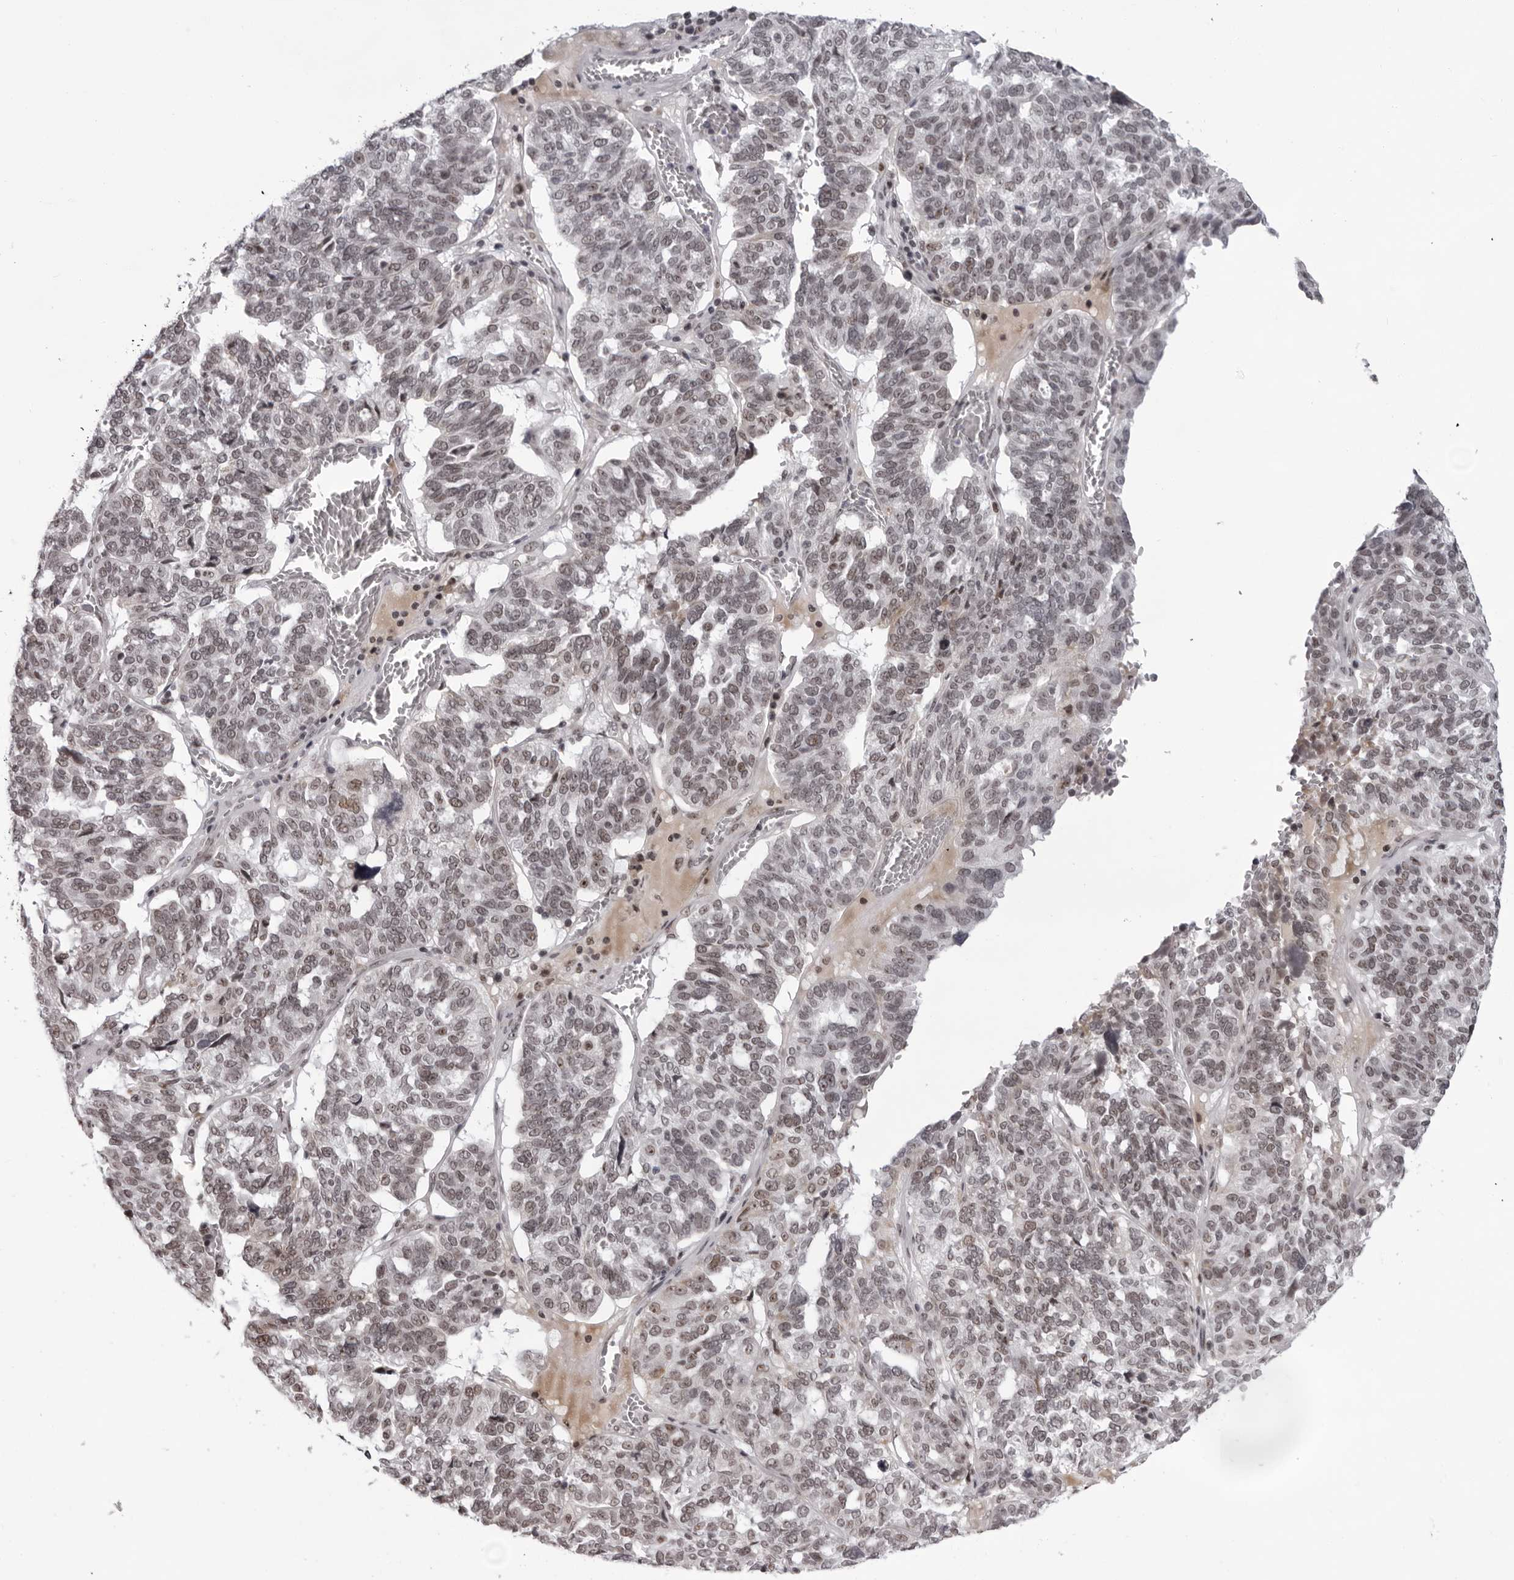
{"staining": {"intensity": "moderate", "quantity": "25%-75%", "location": "nuclear"}, "tissue": "ovarian cancer", "cell_type": "Tumor cells", "image_type": "cancer", "snomed": [{"axis": "morphology", "description": "Cystadenocarcinoma, serous, NOS"}, {"axis": "topography", "description": "Ovary"}], "caption": "Immunohistochemistry photomicrograph of ovarian serous cystadenocarcinoma stained for a protein (brown), which reveals medium levels of moderate nuclear expression in approximately 25%-75% of tumor cells.", "gene": "EXOSC10", "patient": {"sex": "female", "age": 59}}